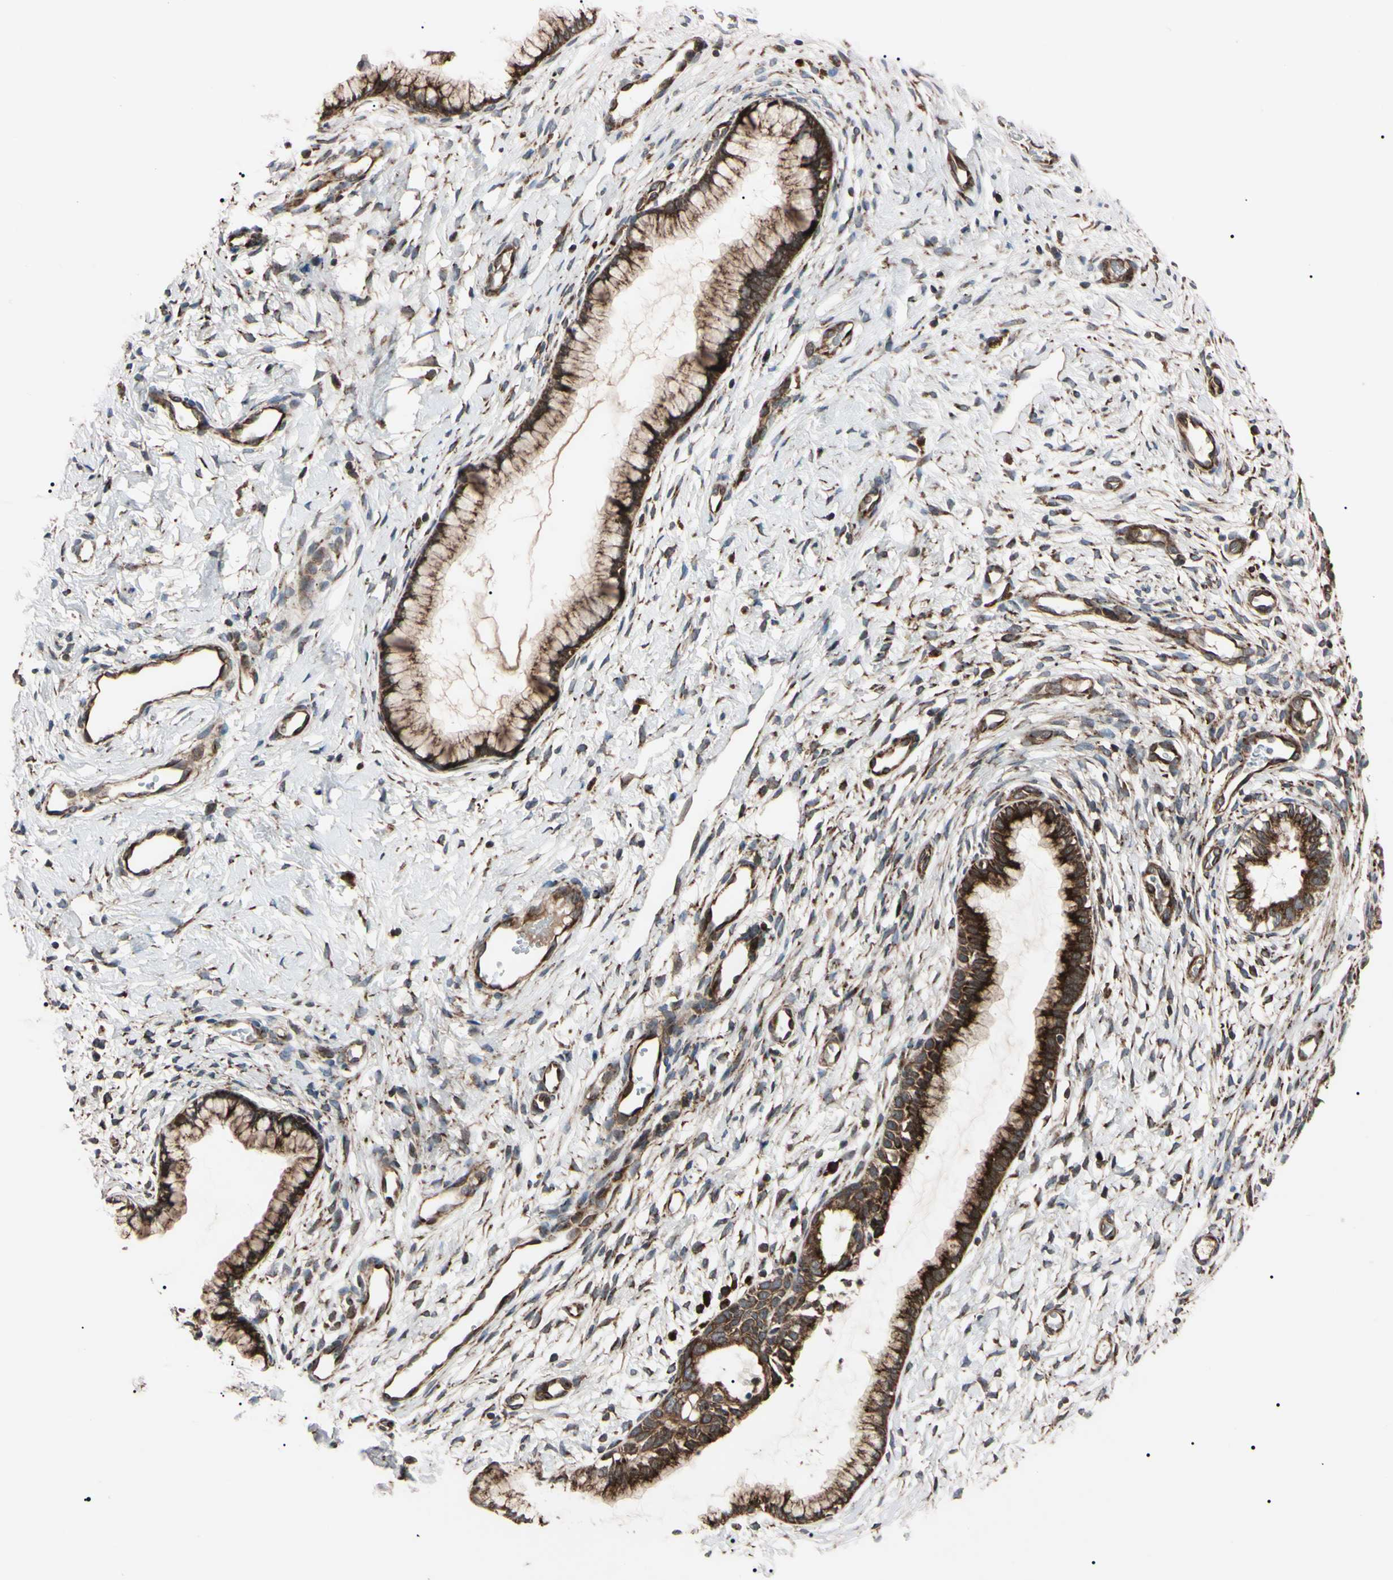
{"staining": {"intensity": "strong", "quantity": ">75%", "location": "cytoplasmic/membranous"}, "tissue": "cervix", "cell_type": "Glandular cells", "image_type": "normal", "snomed": [{"axis": "morphology", "description": "Normal tissue, NOS"}, {"axis": "topography", "description": "Cervix"}], "caption": "The photomicrograph exhibits staining of normal cervix, revealing strong cytoplasmic/membranous protein staining (brown color) within glandular cells. The staining was performed using DAB to visualize the protein expression in brown, while the nuclei were stained in blue with hematoxylin (Magnification: 20x).", "gene": "GUCY1B1", "patient": {"sex": "female", "age": 65}}